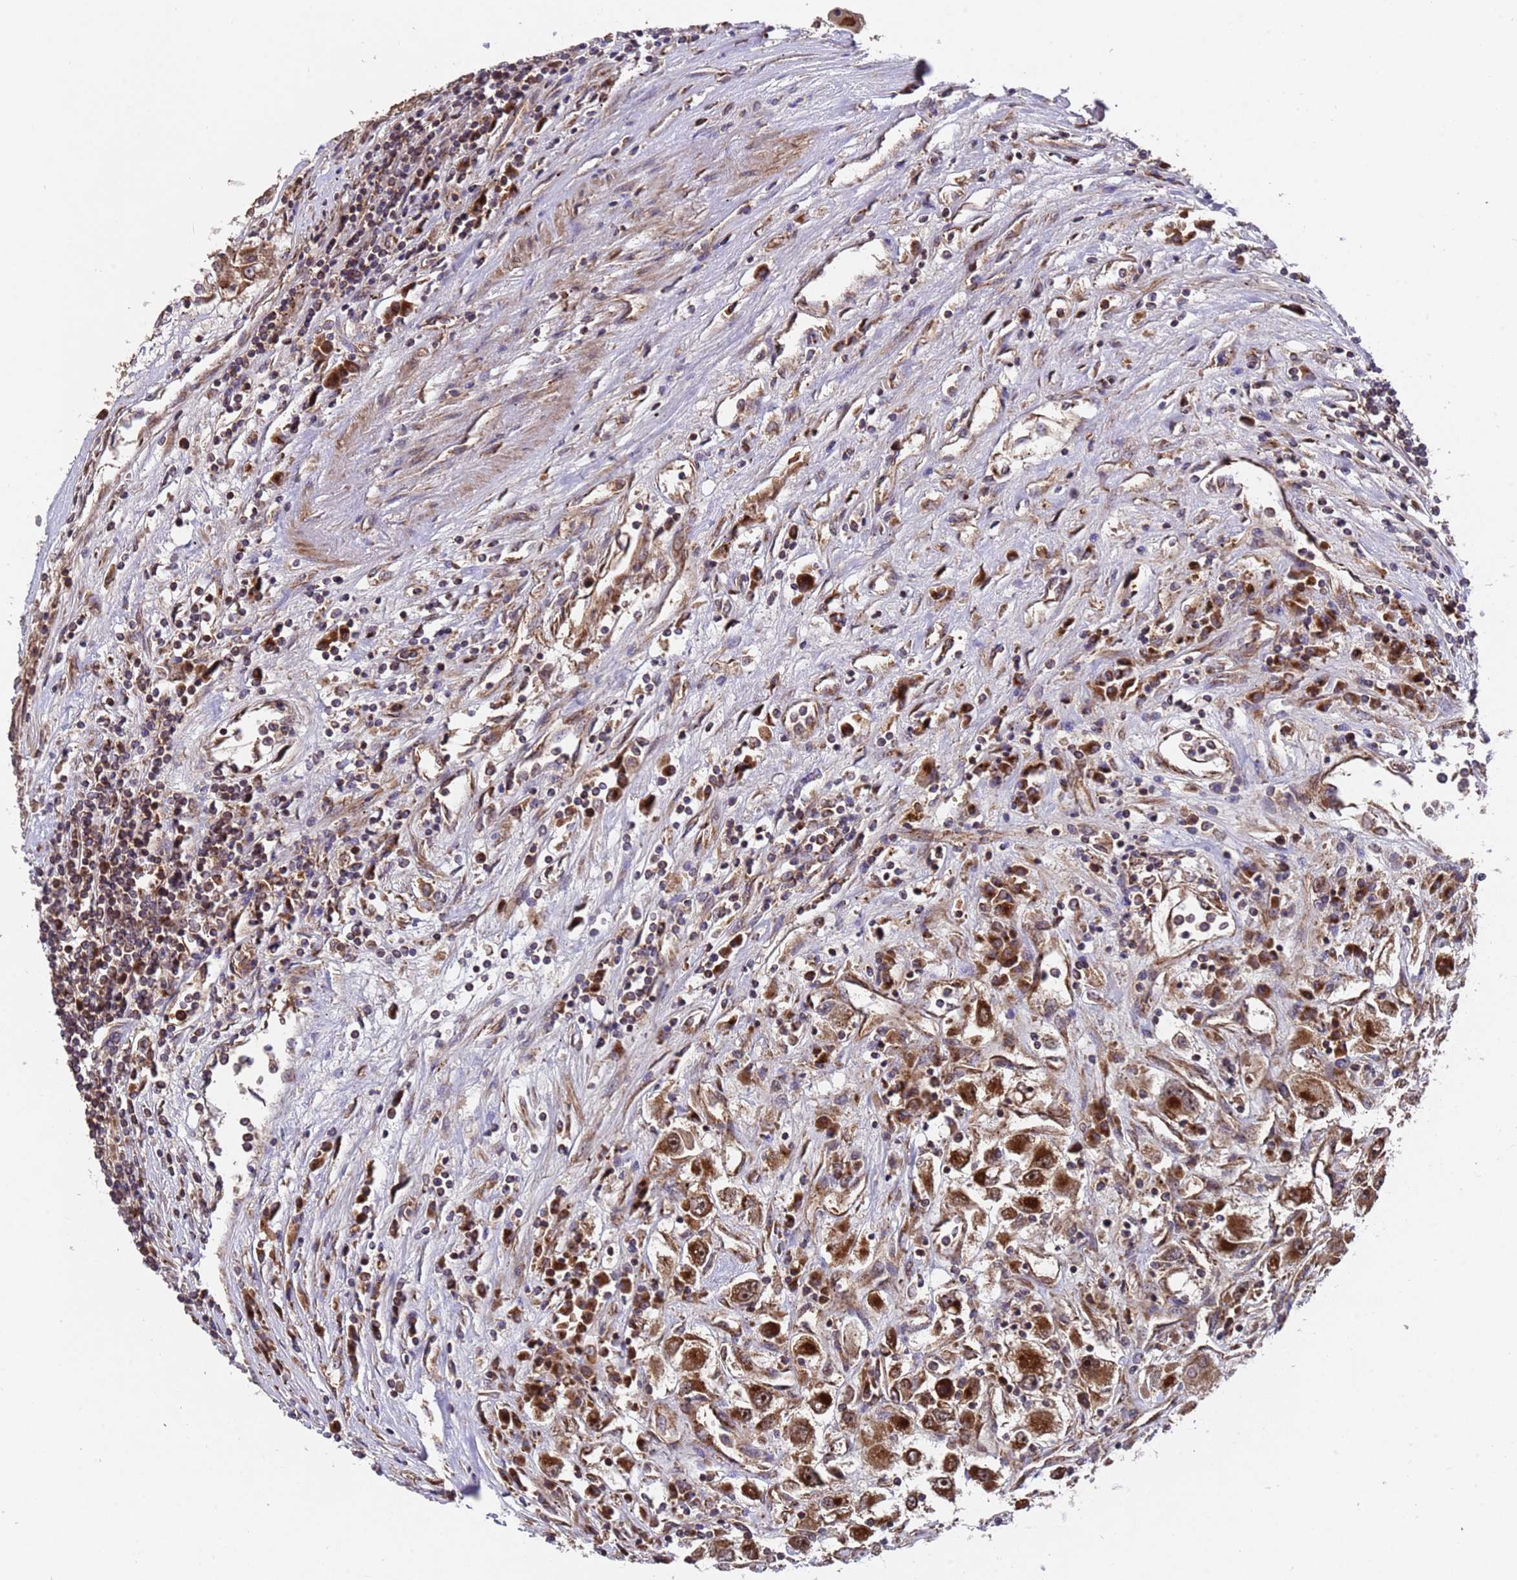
{"staining": {"intensity": "strong", "quantity": ">75%", "location": "cytoplasmic/membranous"}, "tissue": "renal cancer", "cell_type": "Tumor cells", "image_type": "cancer", "snomed": [{"axis": "morphology", "description": "Adenocarcinoma, NOS"}, {"axis": "topography", "description": "Kidney"}], "caption": "A histopathology image showing strong cytoplasmic/membranous expression in about >75% of tumor cells in adenocarcinoma (renal), as visualized by brown immunohistochemical staining.", "gene": "TSR3", "patient": {"sex": "female", "age": 52}}